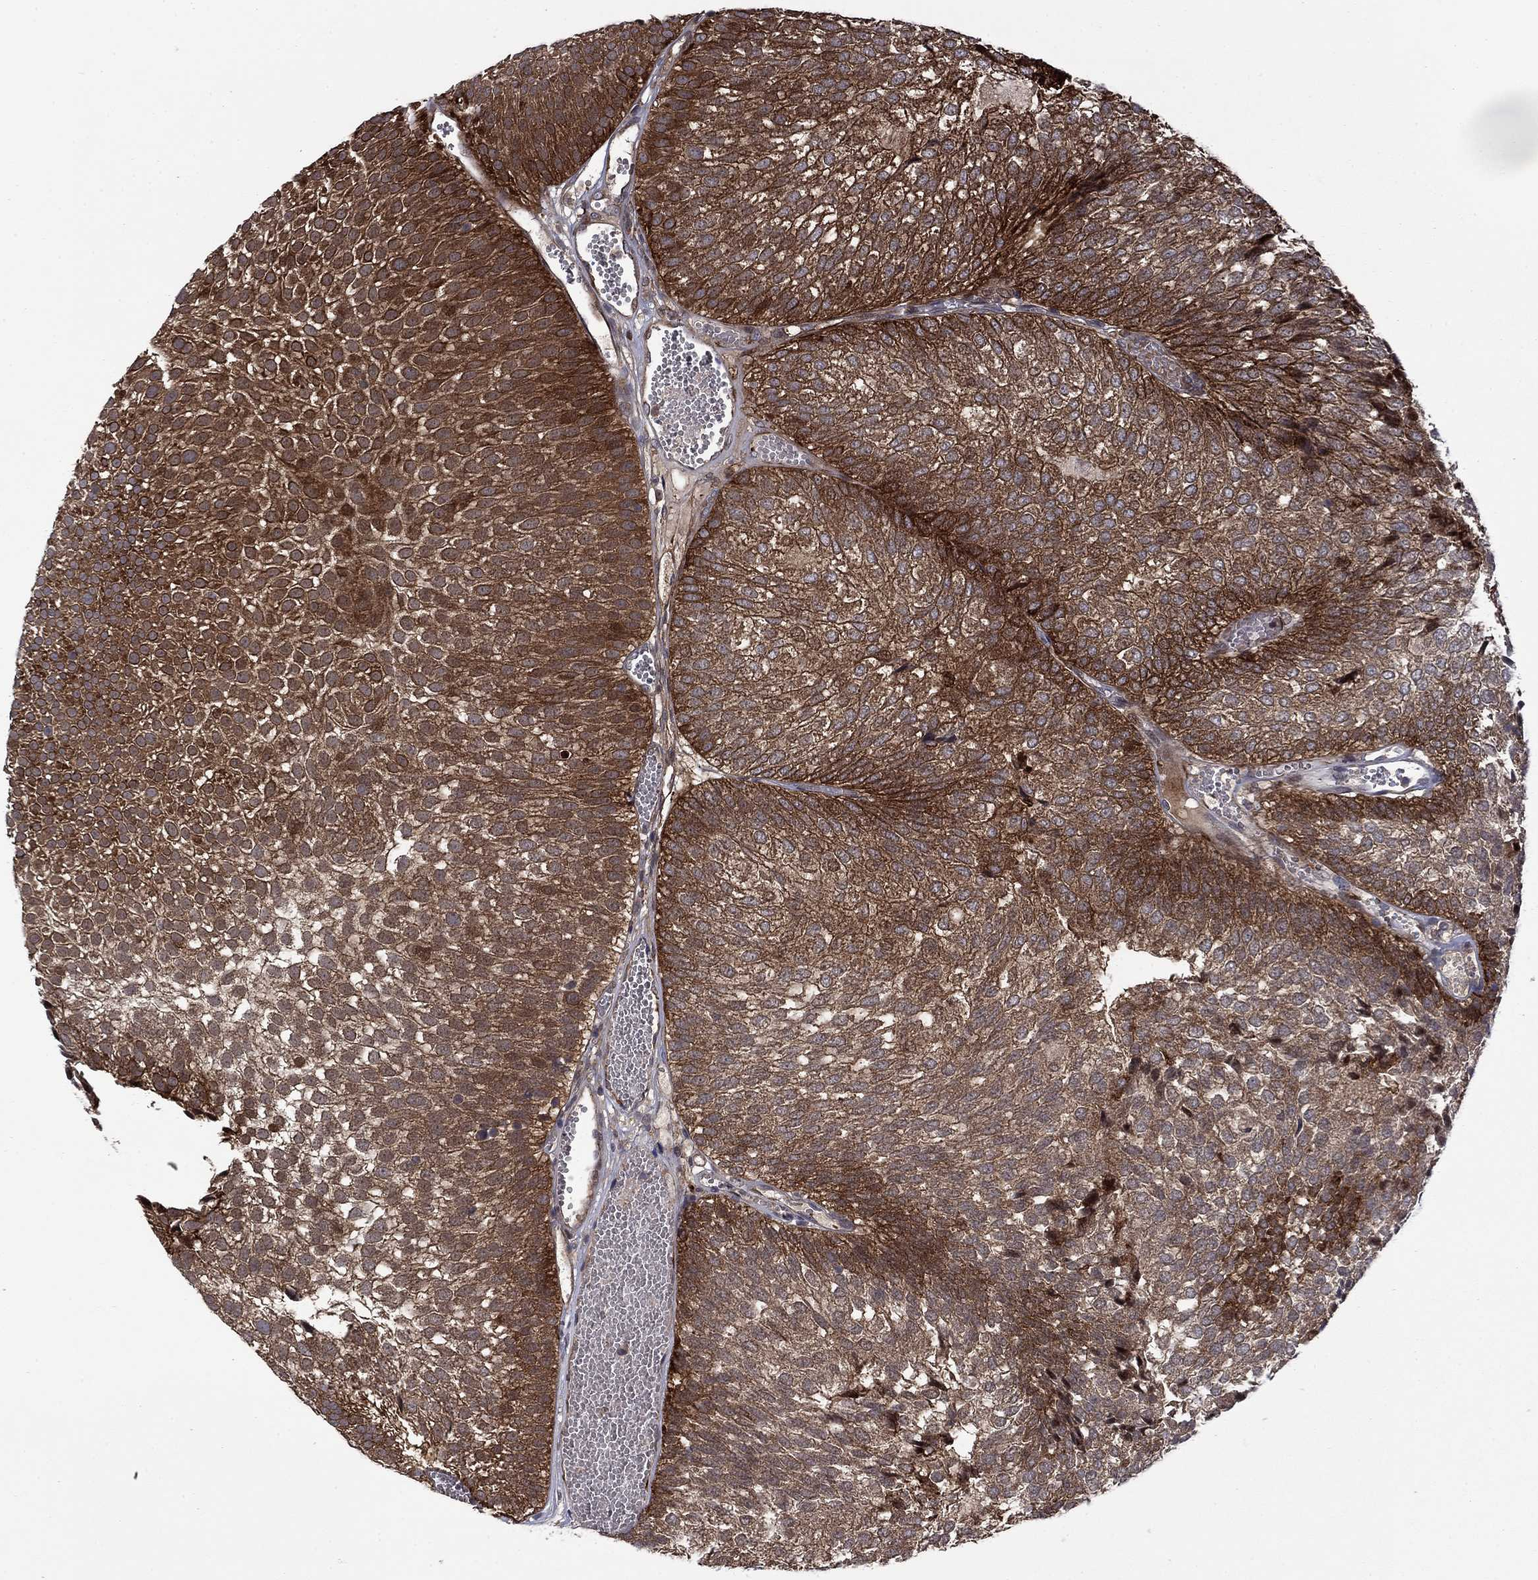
{"staining": {"intensity": "moderate", "quantity": "25%-75%", "location": "cytoplasmic/membranous"}, "tissue": "urothelial cancer", "cell_type": "Tumor cells", "image_type": "cancer", "snomed": [{"axis": "morphology", "description": "Urothelial carcinoma, Low grade"}, {"axis": "topography", "description": "Urinary bladder"}], "caption": "A micrograph of urothelial cancer stained for a protein reveals moderate cytoplasmic/membranous brown staining in tumor cells.", "gene": "HDAC4", "patient": {"sex": "male", "age": 52}}